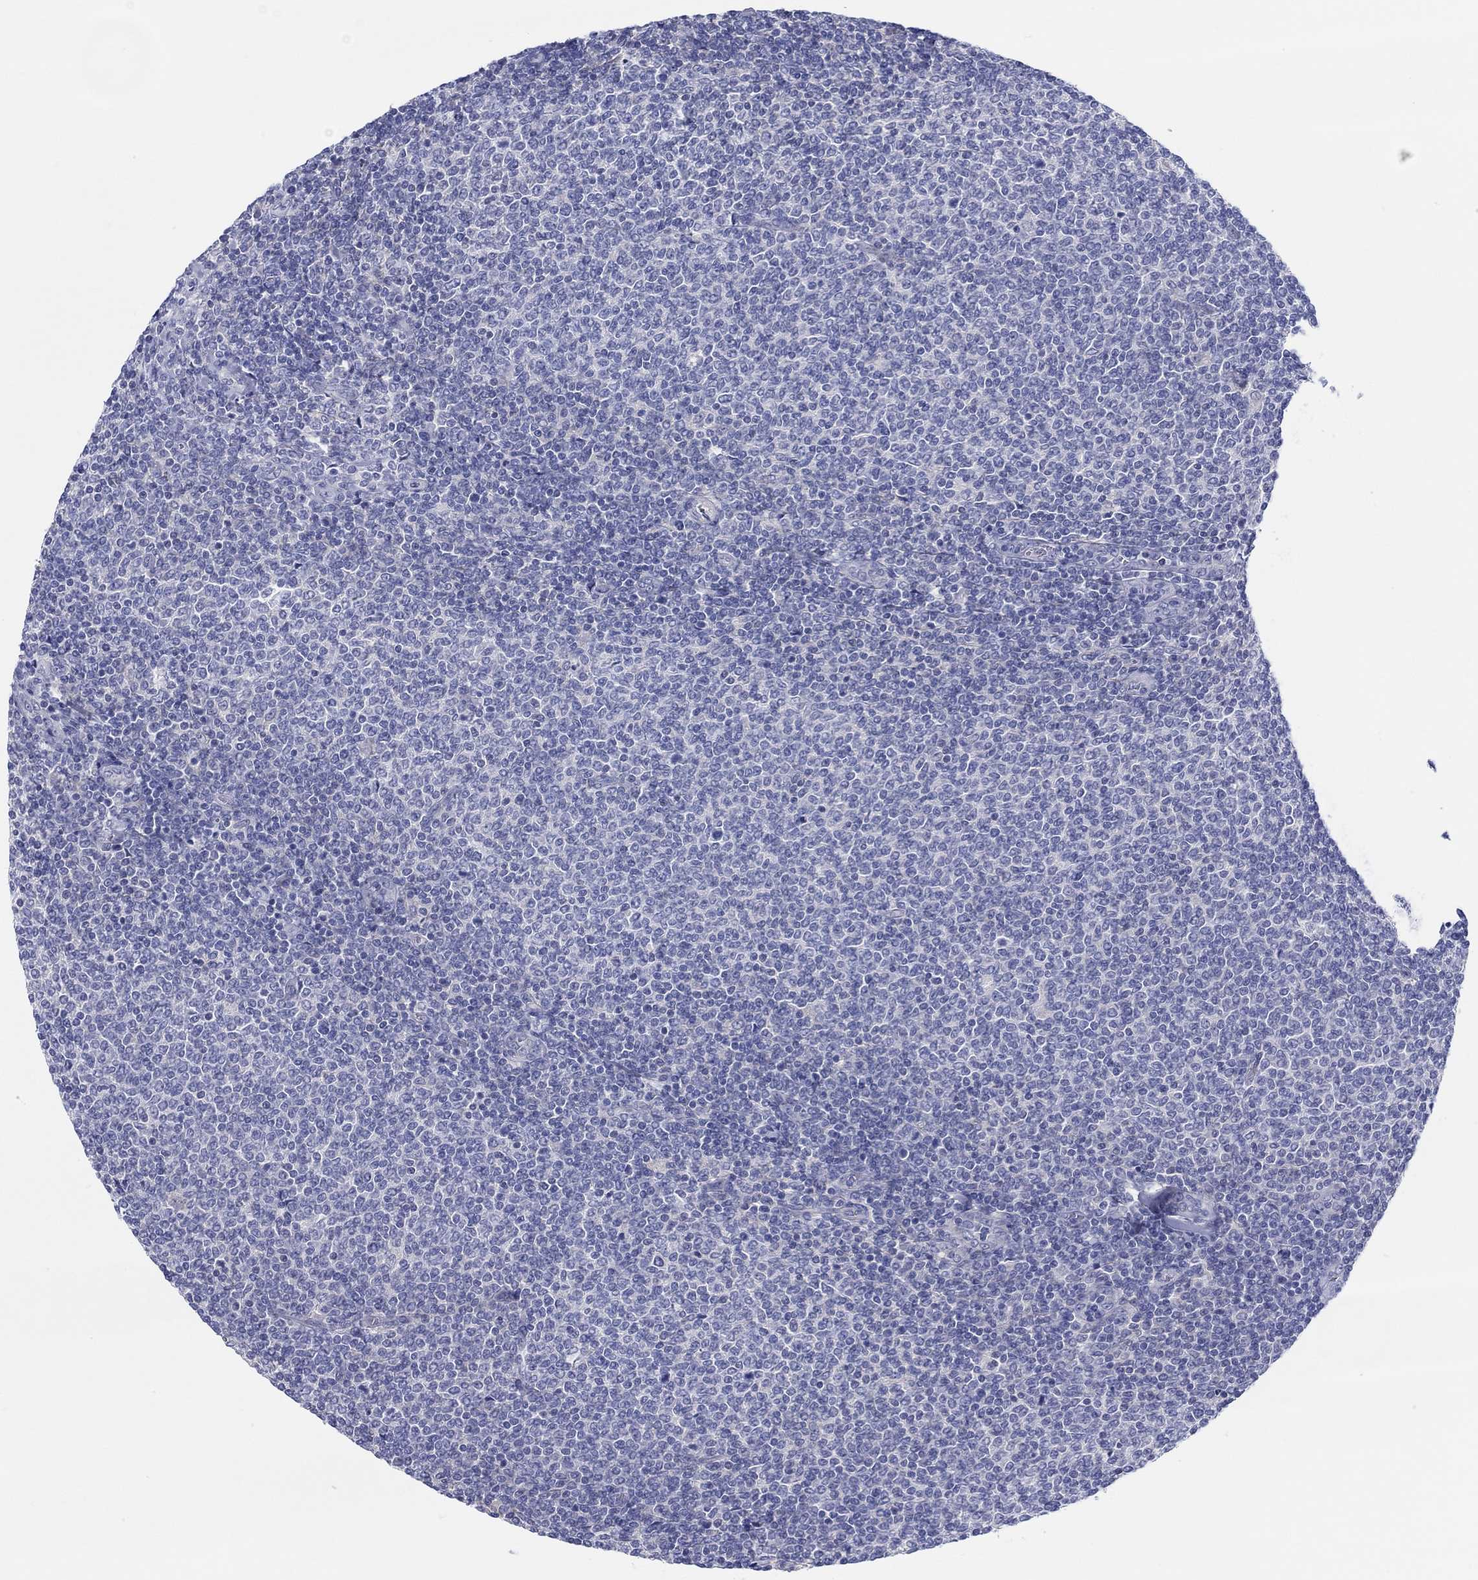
{"staining": {"intensity": "negative", "quantity": "none", "location": "none"}, "tissue": "lymphoma", "cell_type": "Tumor cells", "image_type": "cancer", "snomed": [{"axis": "morphology", "description": "Malignant lymphoma, non-Hodgkin's type, Low grade"}, {"axis": "topography", "description": "Lymph node"}], "caption": "Tumor cells show no significant protein expression in low-grade malignant lymphoma, non-Hodgkin's type.", "gene": "HAPLN4", "patient": {"sex": "male", "age": 52}}